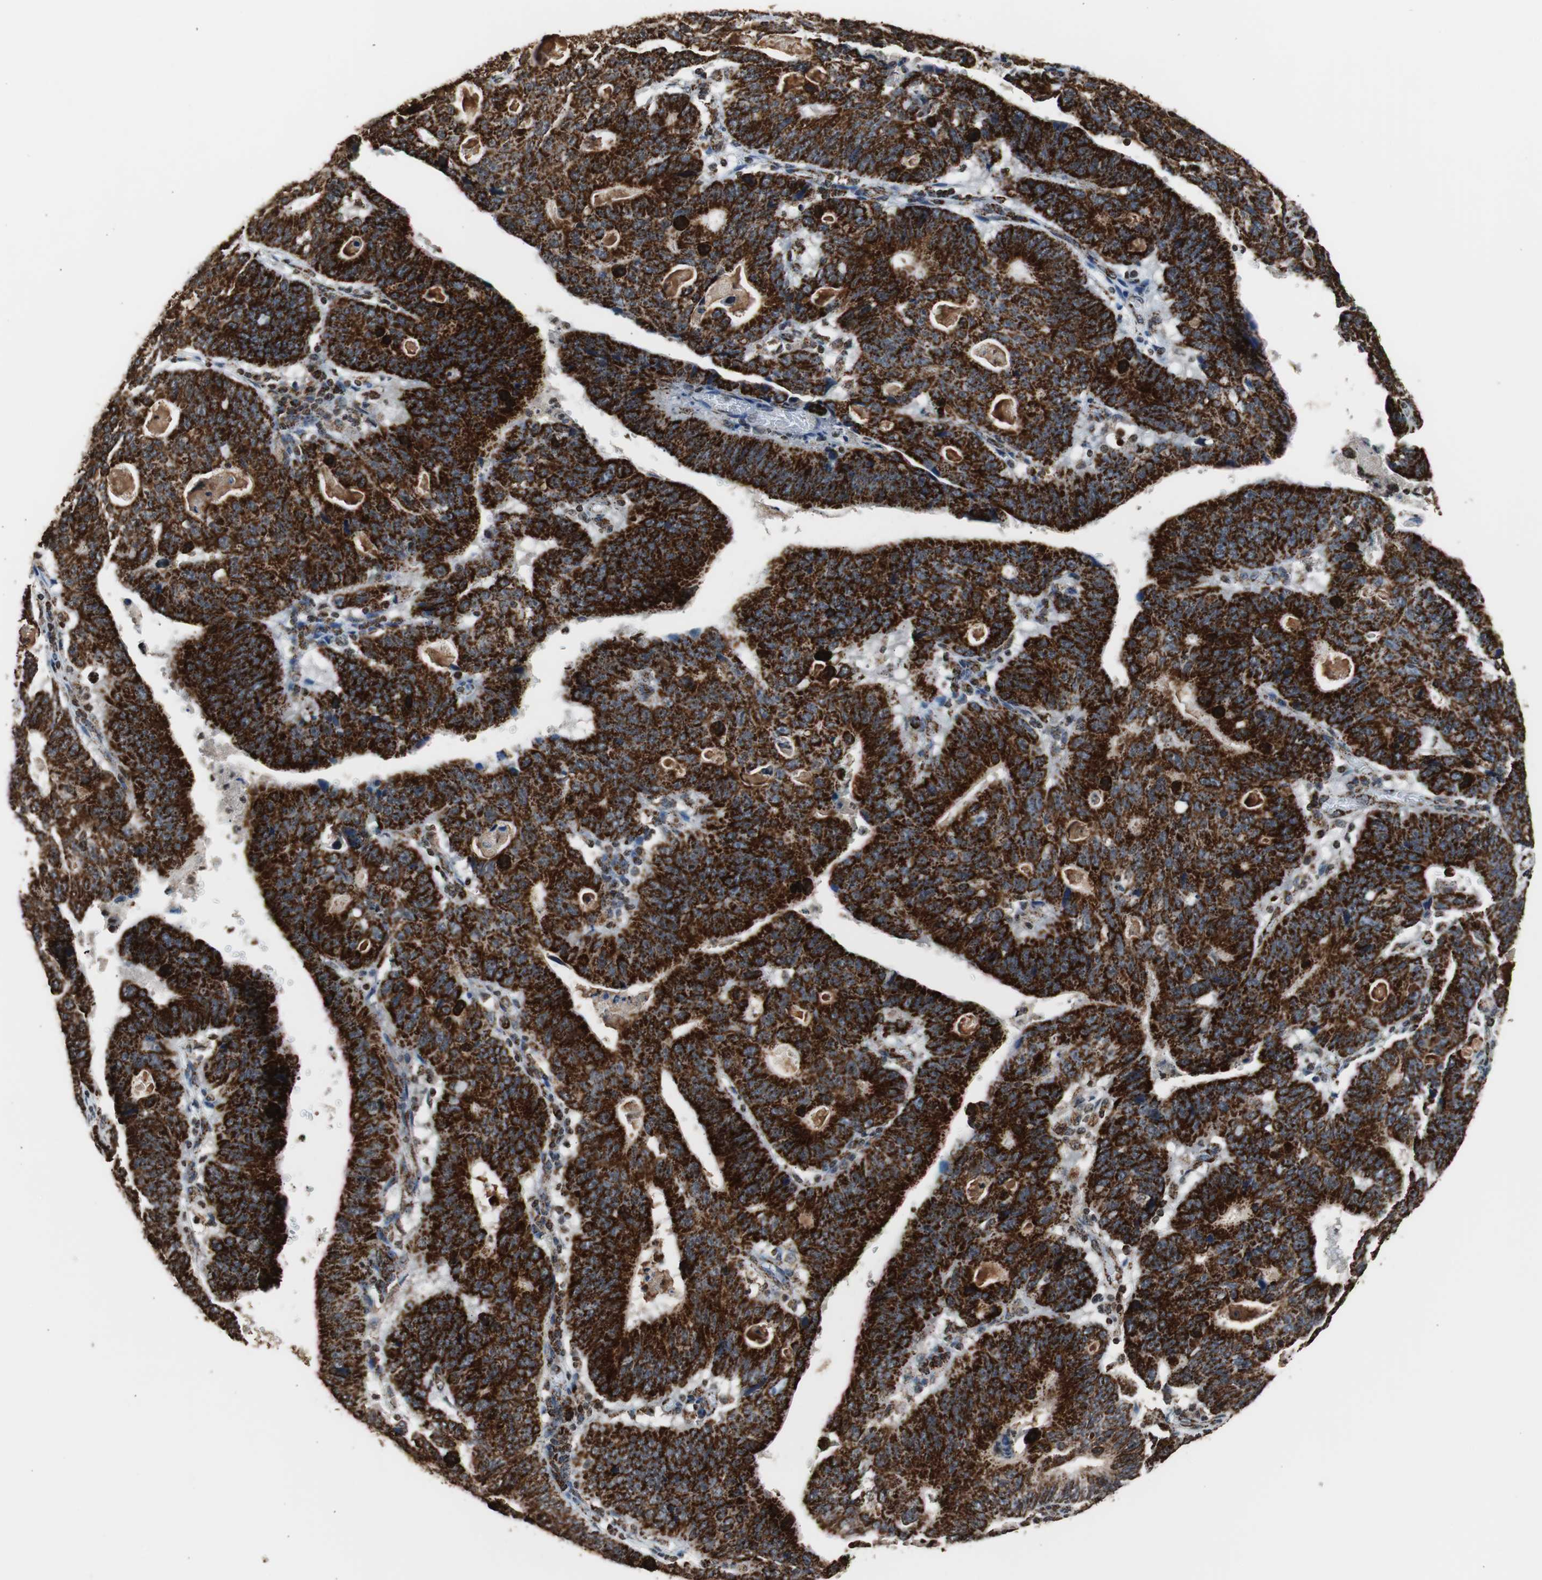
{"staining": {"intensity": "strong", "quantity": ">75%", "location": "cytoplasmic/membranous"}, "tissue": "stomach cancer", "cell_type": "Tumor cells", "image_type": "cancer", "snomed": [{"axis": "morphology", "description": "Adenocarcinoma, NOS"}, {"axis": "topography", "description": "Stomach"}], "caption": "Immunohistochemistry histopathology image of stomach adenocarcinoma stained for a protein (brown), which exhibits high levels of strong cytoplasmic/membranous positivity in about >75% of tumor cells.", "gene": "HSPA9", "patient": {"sex": "male", "age": 59}}